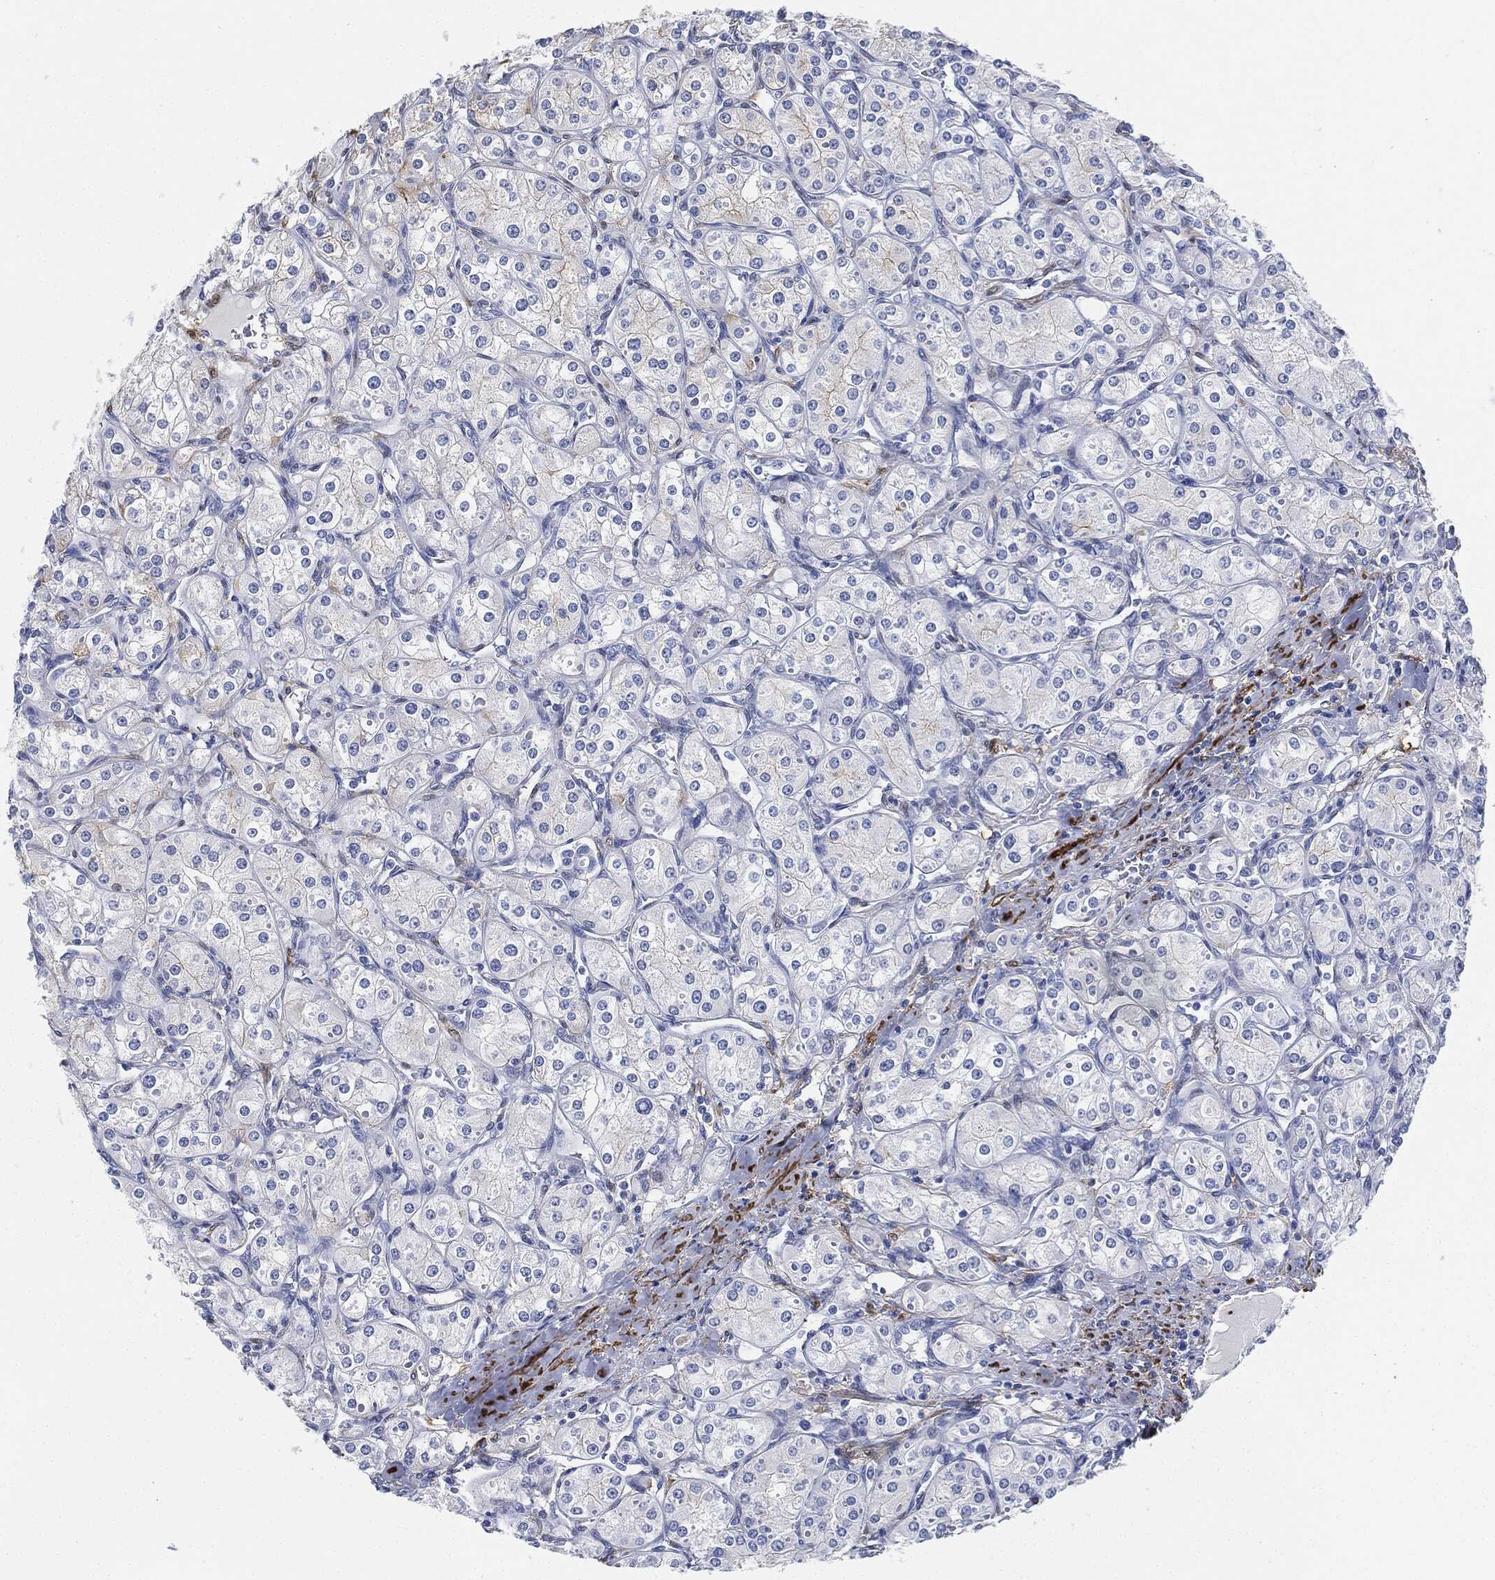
{"staining": {"intensity": "negative", "quantity": "none", "location": "none"}, "tissue": "renal cancer", "cell_type": "Tumor cells", "image_type": "cancer", "snomed": [{"axis": "morphology", "description": "Adenocarcinoma, NOS"}, {"axis": "topography", "description": "Kidney"}], "caption": "Protein analysis of renal cancer (adenocarcinoma) demonstrates no significant positivity in tumor cells.", "gene": "TAGLN", "patient": {"sex": "male", "age": 77}}